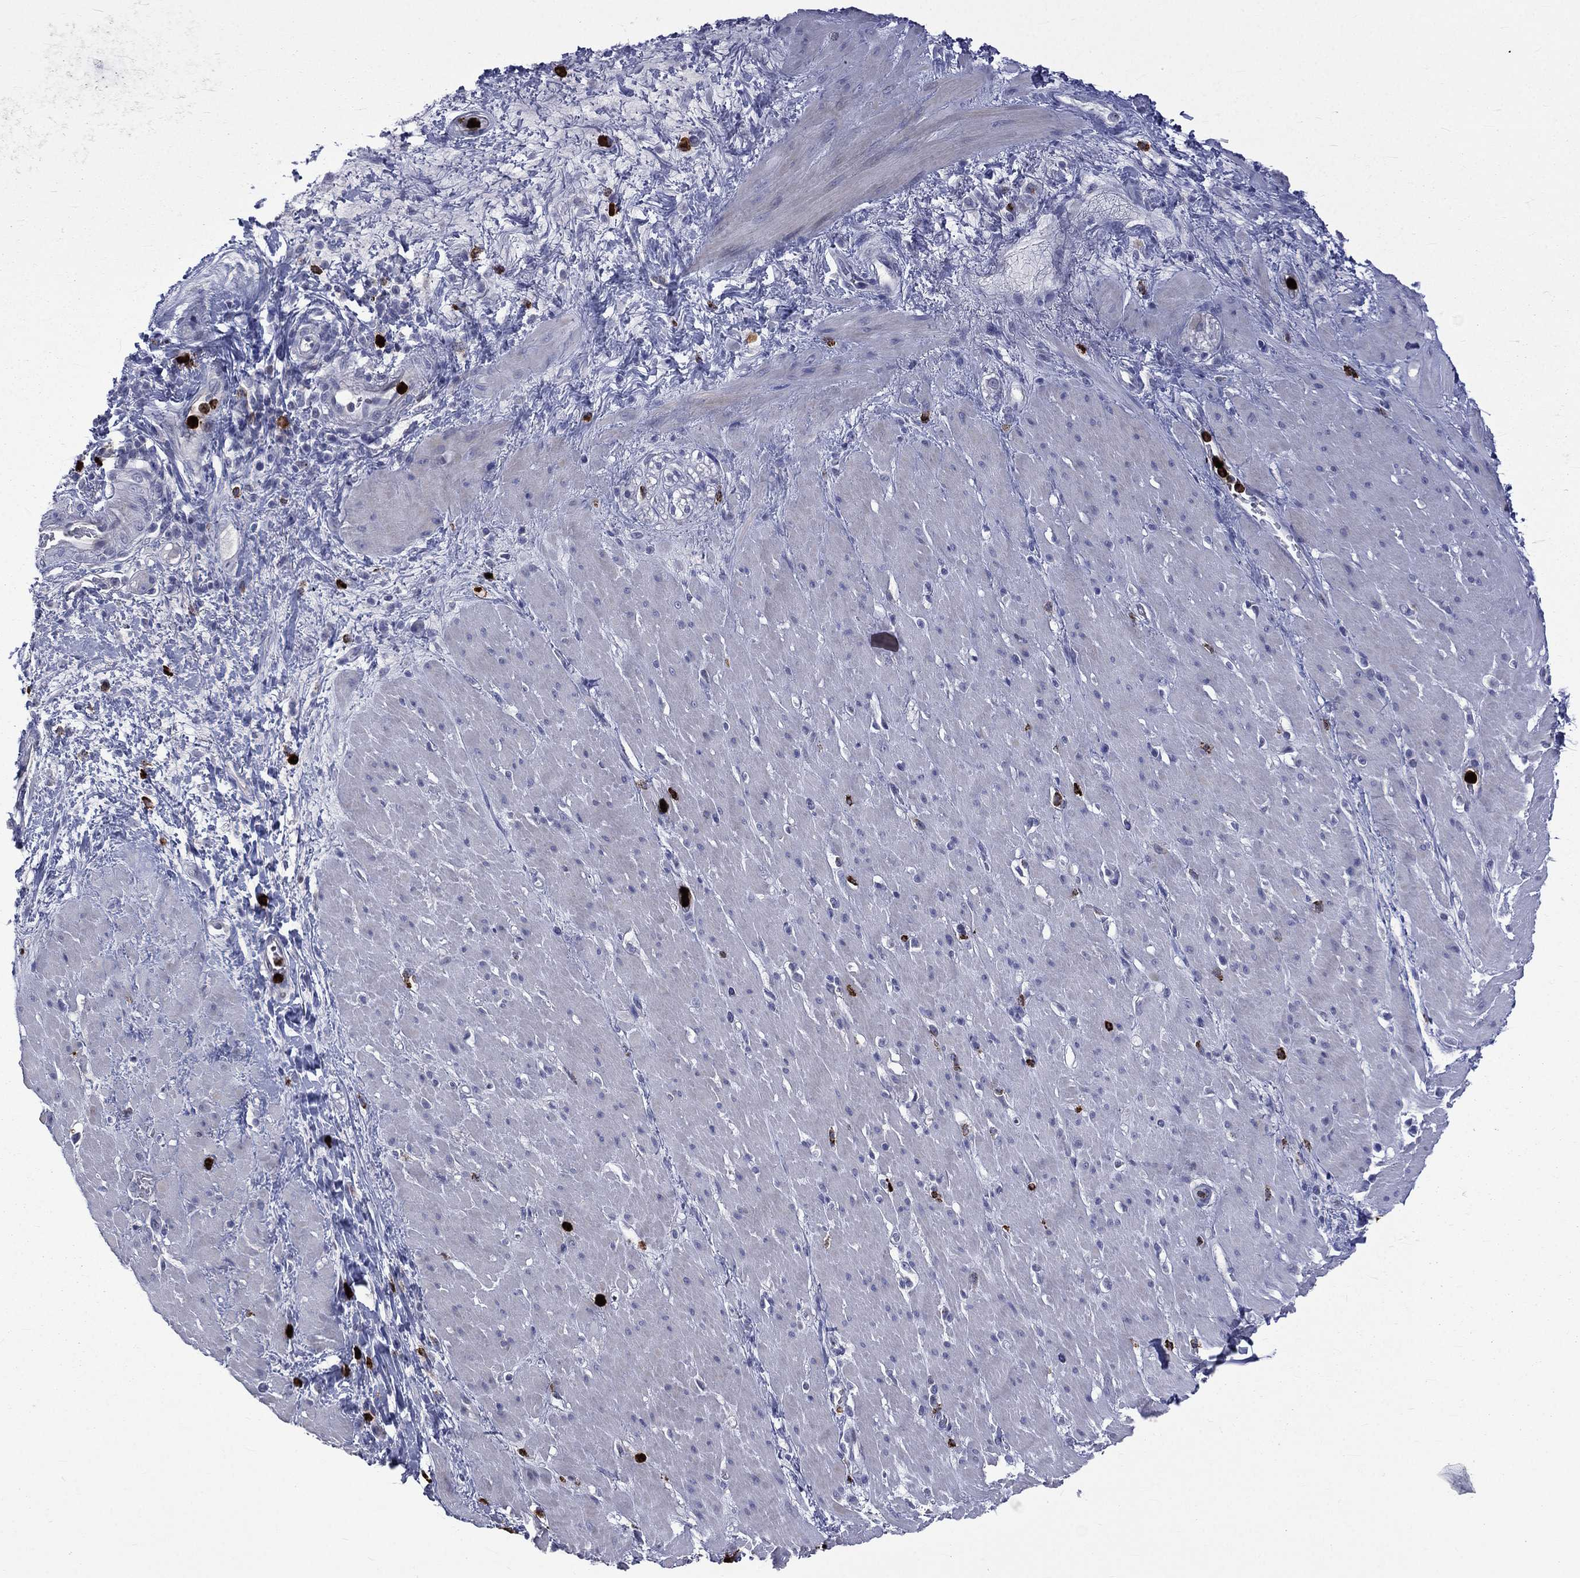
{"staining": {"intensity": "negative", "quantity": "none", "location": "none"}, "tissue": "smooth muscle", "cell_type": "Smooth muscle cells", "image_type": "normal", "snomed": [{"axis": "morphology", "description": "Normal tissue, NOS"}, {"axis": "topography", "description": "Soft tissue"}, {"axis": "topography", "description": "Smooth muscle"}], "caption": "Protein analysis of normal smooth muscle reveals no significant positivity in smooth muscle cells. (DAB (3,3'-diaminobenzidine) immunohistochemistry (IHC), high magnification).", "gene": "ELANE", "patient": {"sex": "male", "age": 72}}